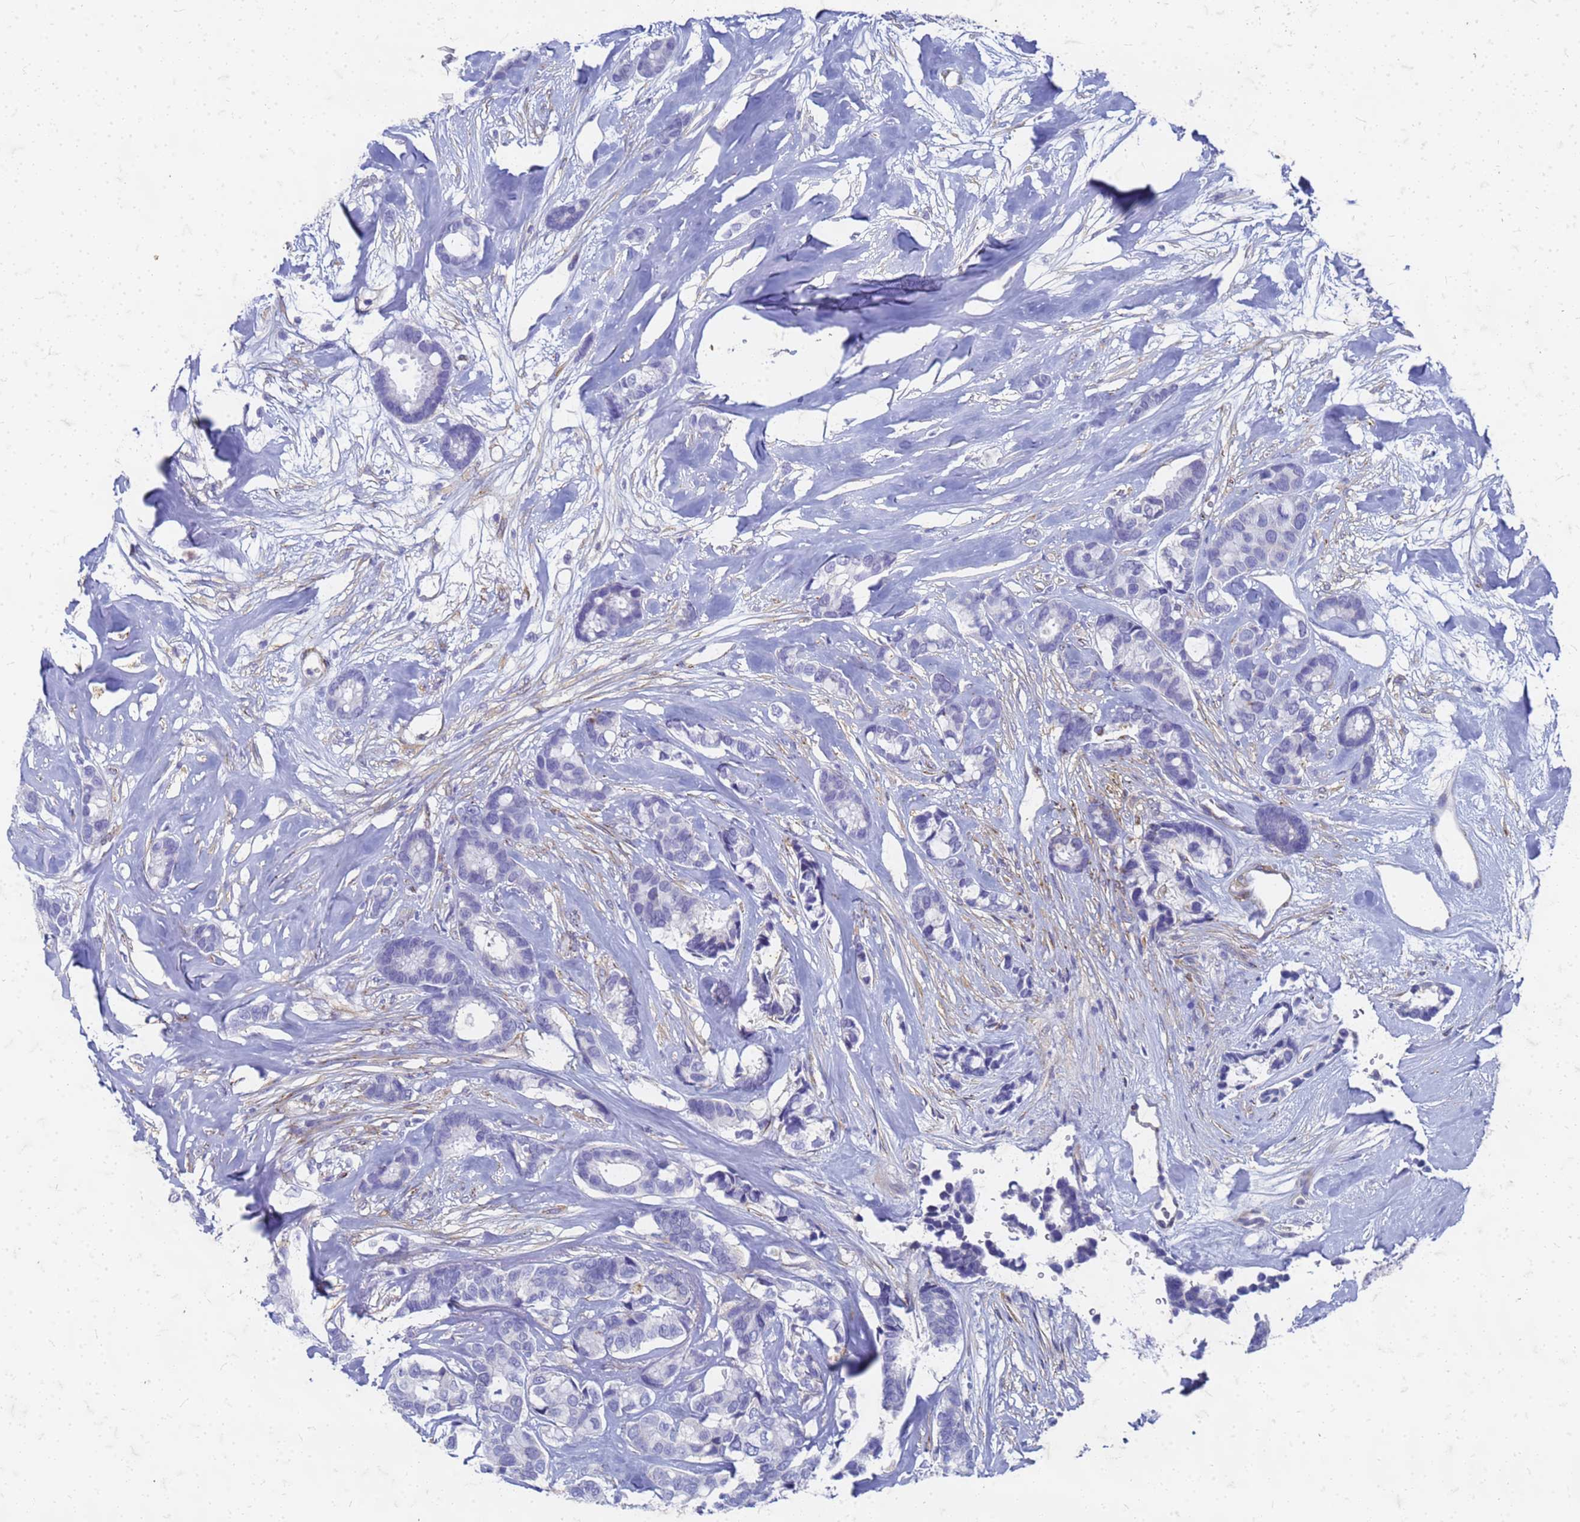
{"staining": {"intensity": "negative", "quantity": "none", "location": "none"}, "tissue": "breast cancer", "cell_type": "Tumor cells", "image_type": "cancer", "snomed": [{"axis": "morphology", "description": "Duct carcinoma"}, {"axis": "topography", "description": "Breast"}], "caption": "Tumor cells are negative for brown protein staining in breast cancer. (Immunohistochemistry, brightfield microscopy, high magnification).", "gene": "TRIM64B", "patient": {"sex": "female", "age": 87}}